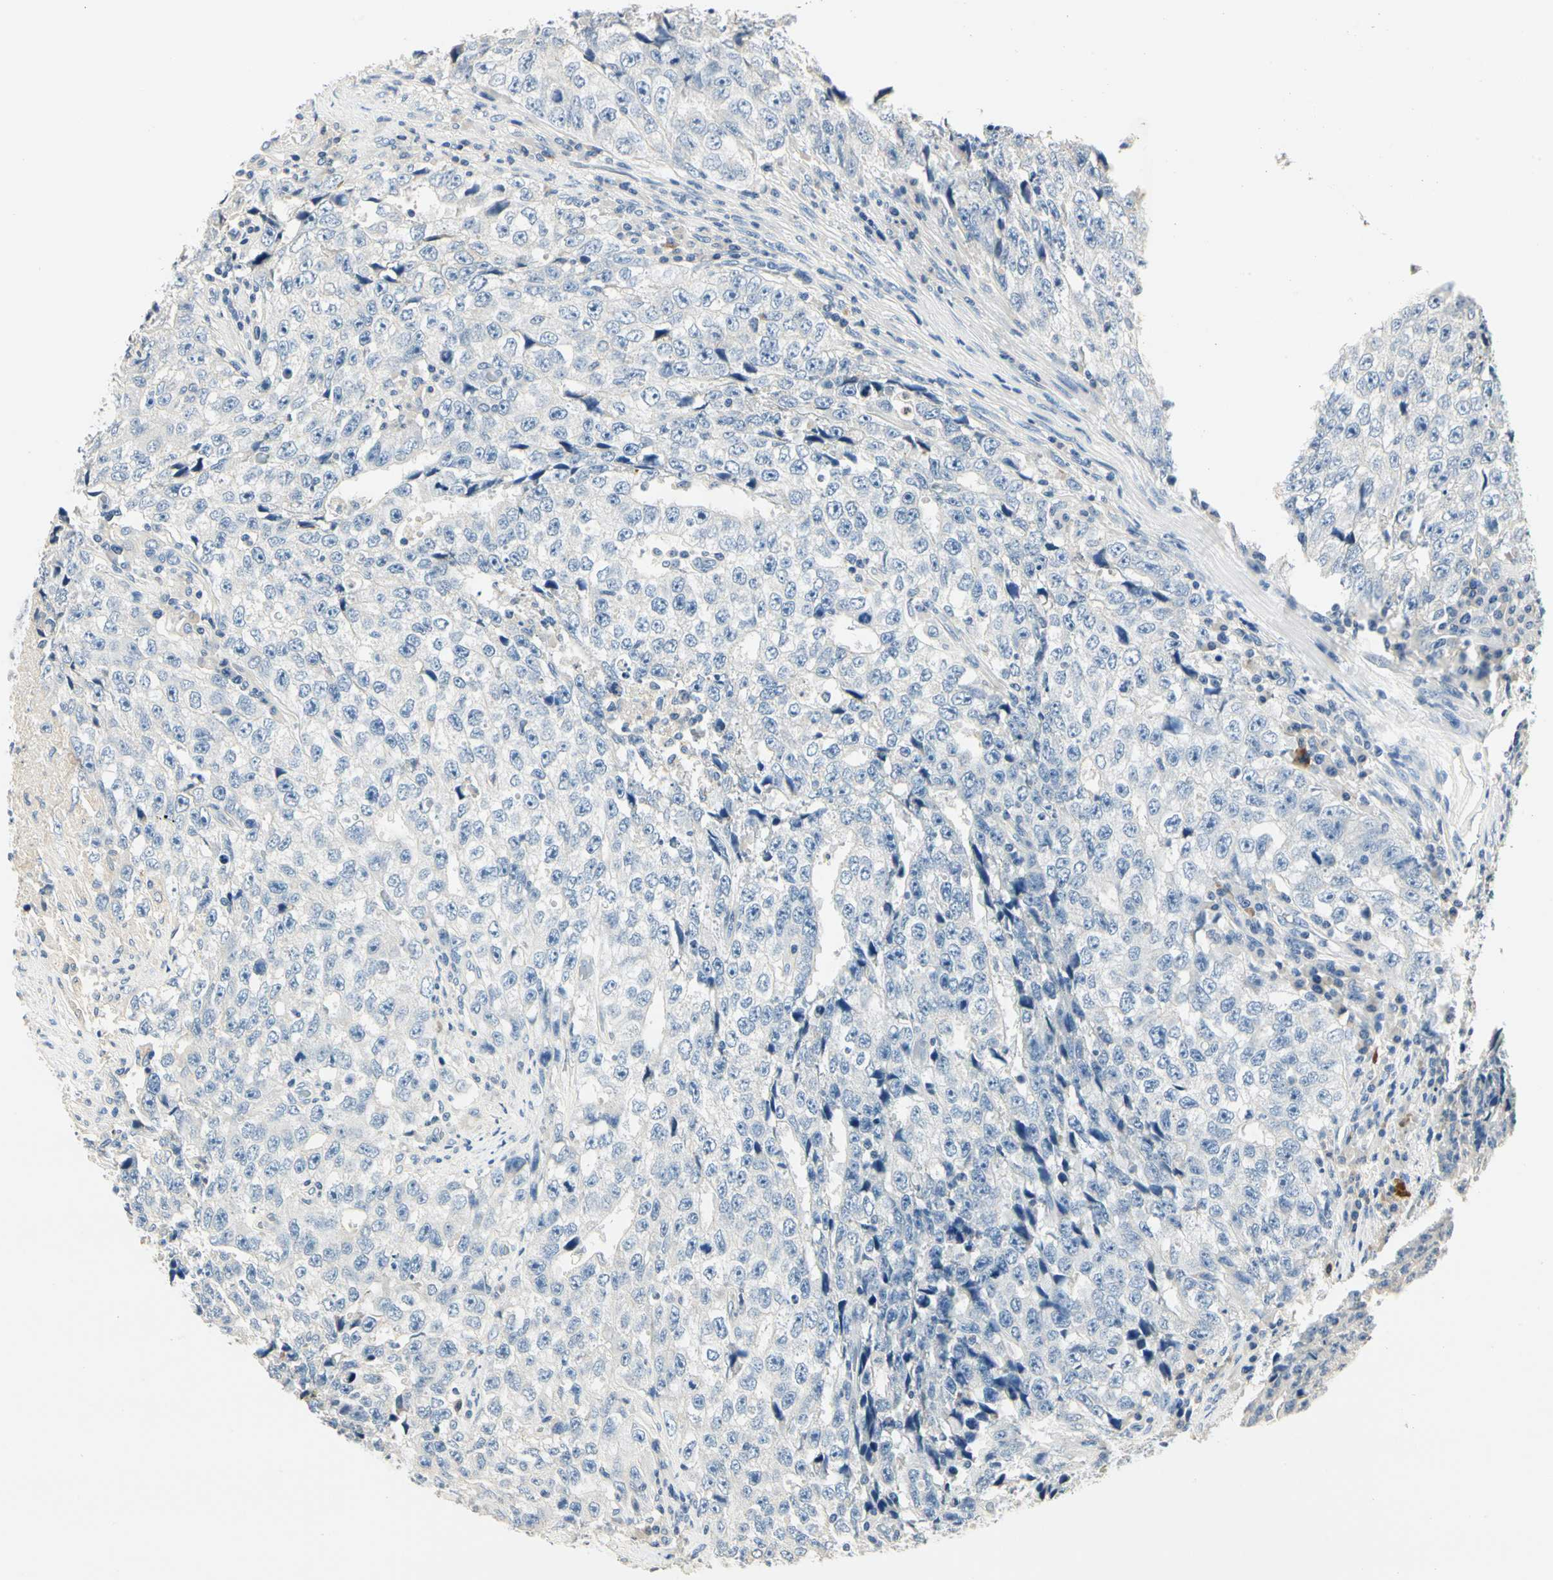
{"staining": {"intensity": "negative", "quantity": "none", "location": "none"}, "tissue": "testis cancer", "cell_type": "Tumor cells", "image_type": "cancer", "snomed": [{"axis": "morphology", "description": "Necrosis, NOS"}, {"axis": "morphology", "description": "Carcinoma, Embryonal, NOS"}, {"axis": "topography", "description": "Testis"}], "caption": "Image shows no significant protein expression in tumor cells of testis embryonal carcinoma. The staining is performed using DAB brown chromogen with nuclei counter-stained in using hematoxylin.", "gene": "TGFBR3", "patient": {"sex": "male", "age": 19}}